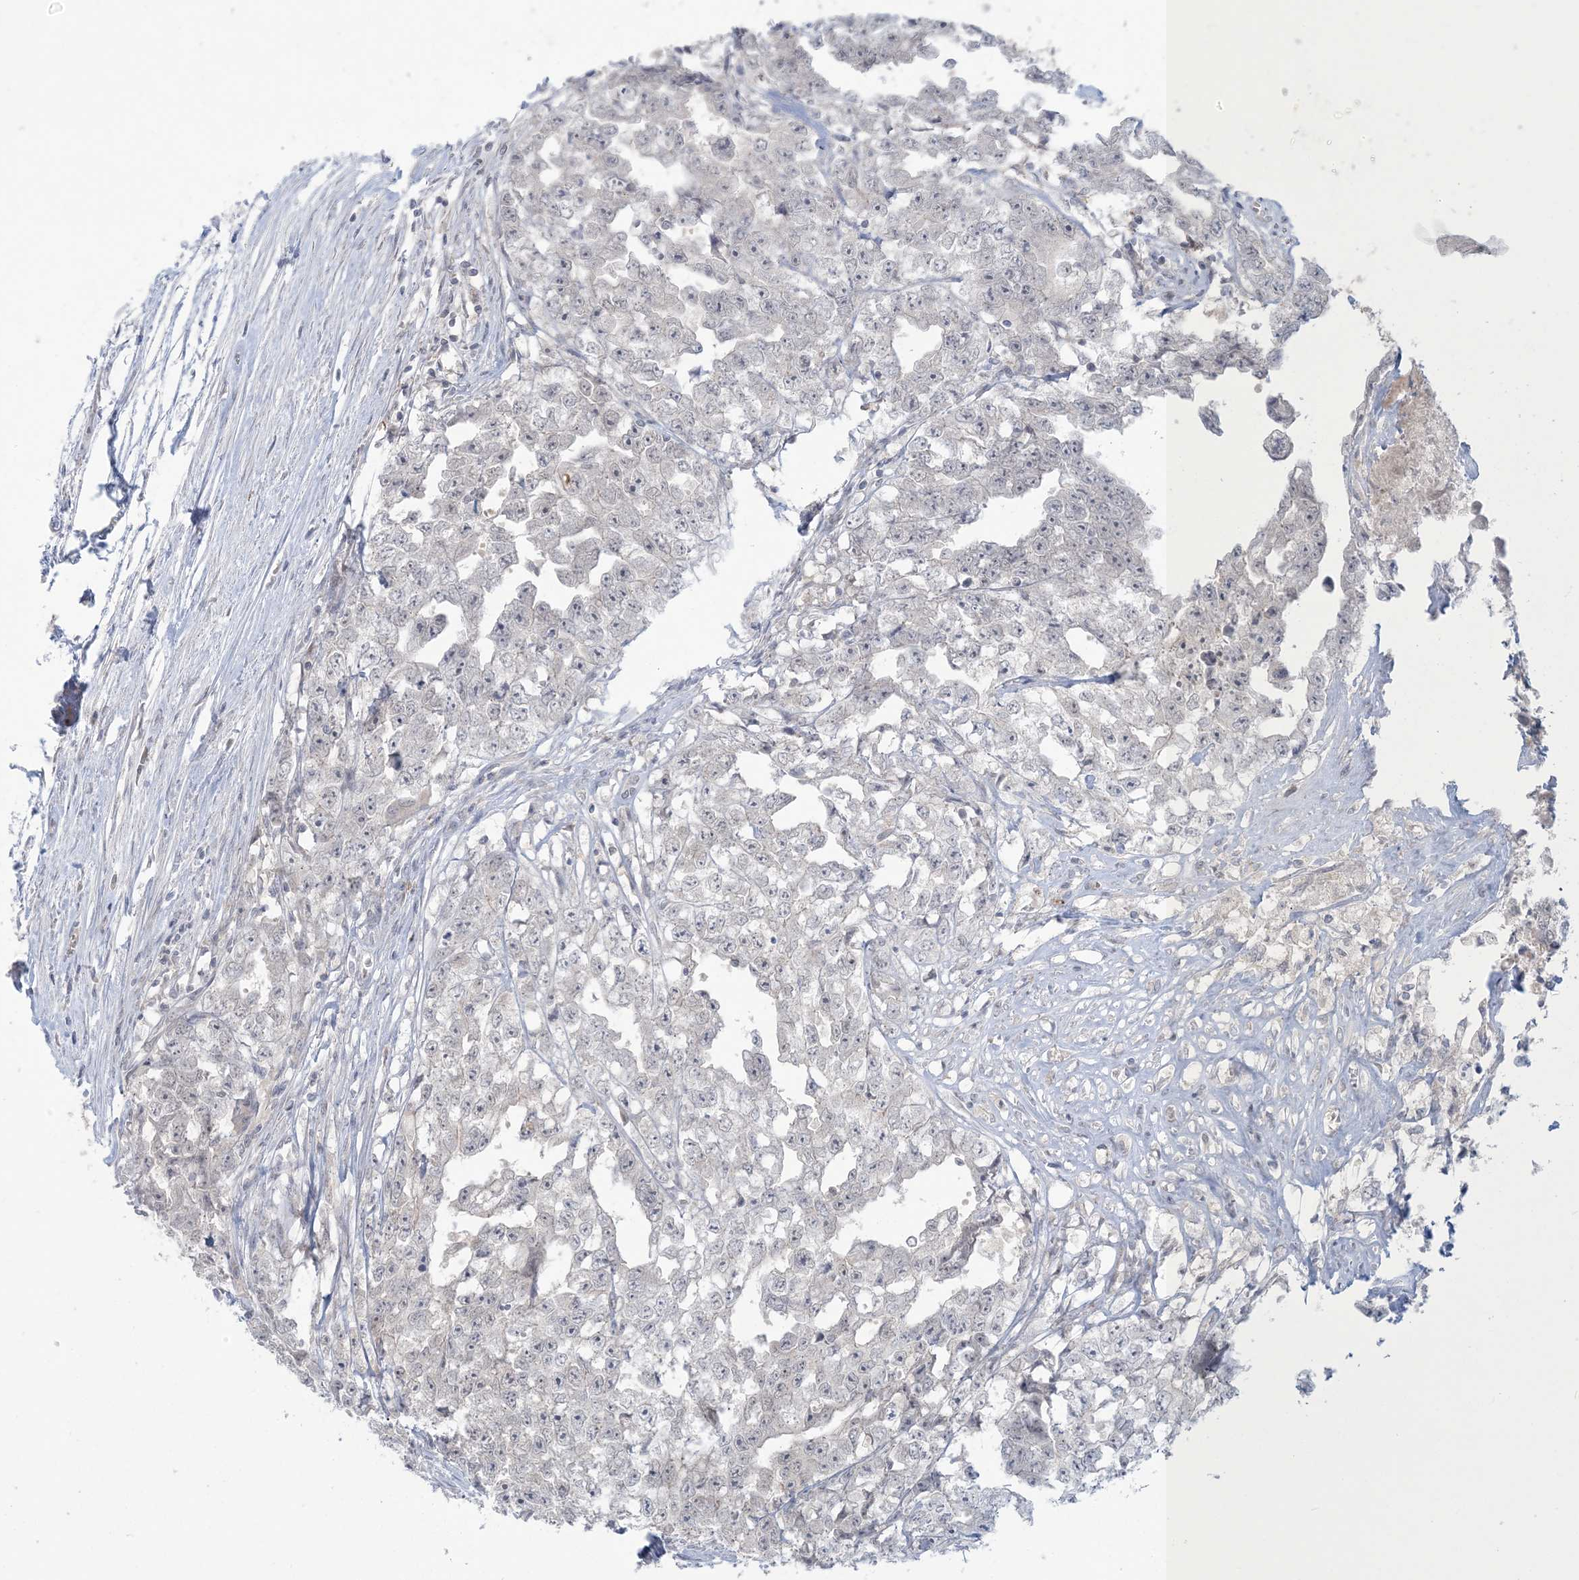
{"staining": {"intensity": "negative", "quantity": "none", "location": "none"}, "tissue": "testis cancer", "cell_type": "Tumor cells", "image_type": "cancer", "snomed": [{"axis": "morphology", "description": "Seminoma, NOS"}, {"axis": "morphology", "description": "Carcinoma, Embryonal, NOS"}, {"axis": "topography", "description": "Testis"}], "caption": "DAB immunohistochemical staining of testis cancer (embryonal carcinoma) exhibits no significant expression in tumor cells.", "gene": "NRBP2", "patient": {"sex": "male", "age": 43}}